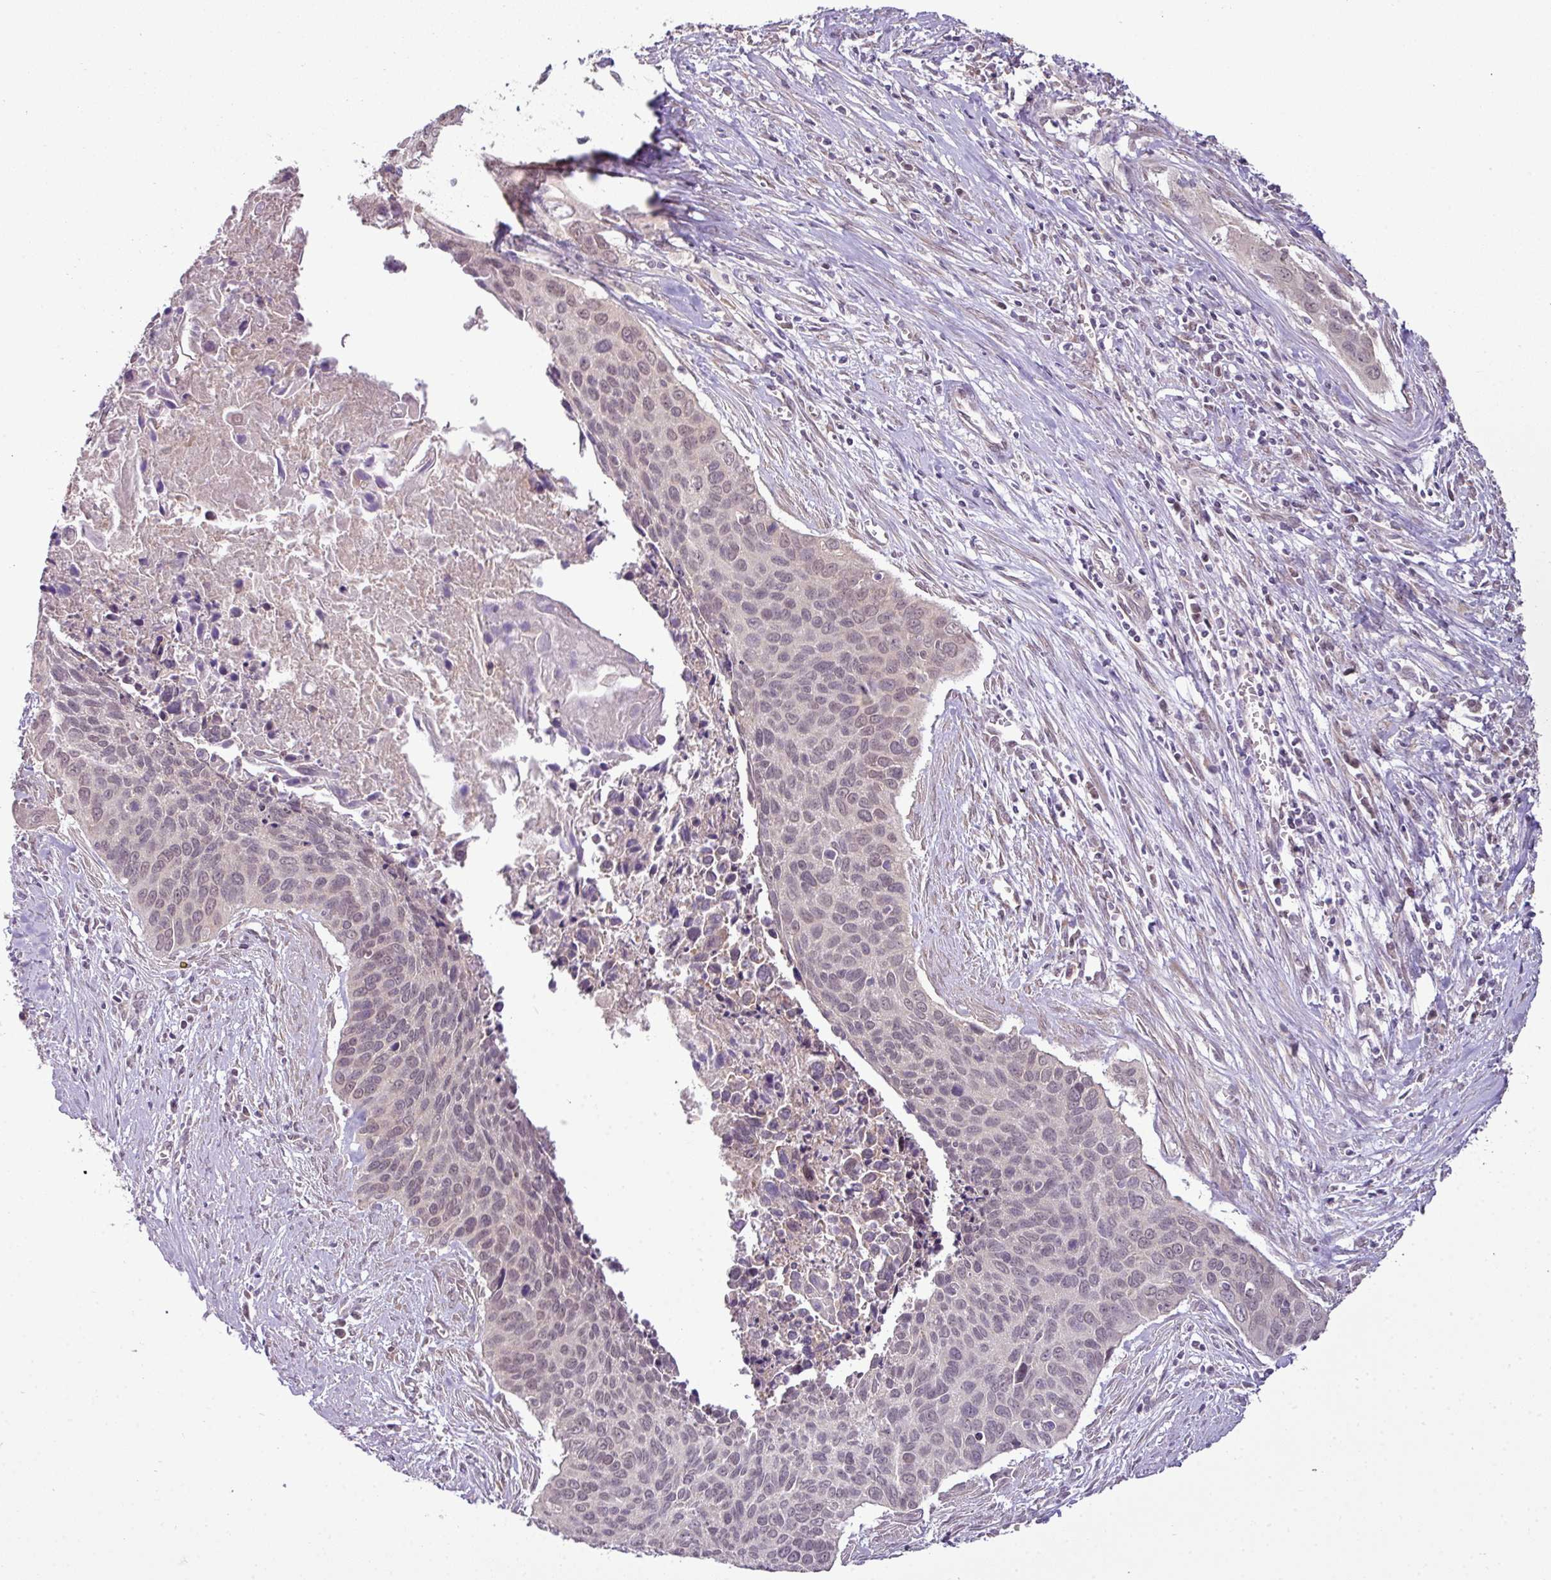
{"staining": {"intensity": "negative", "quantity": "none", "location": "none"}, "tissue": "cervical cancer", "cell_type": "Tumor cells", "image_type": "cancer", "snomed": [{"axis": "morphology", "description": "Squamous cell carcinoma, NOS"}, {"axis": "topography", "description": "Cervix"}], "caption": "The immunohistochemistry photomicrograph has no significant positivity in tumor cells of squamous cell carcinoma (cervical) tissue. The staining was performed using DAB (3,3'-diaminobenzidine) to visualize the protein expression in brown, while the nuclei were stained in blue with hematoxylin (Magnification: 20x).", "gene": "DNAAF4", "patient": {"sex": "female", "age": 55}}